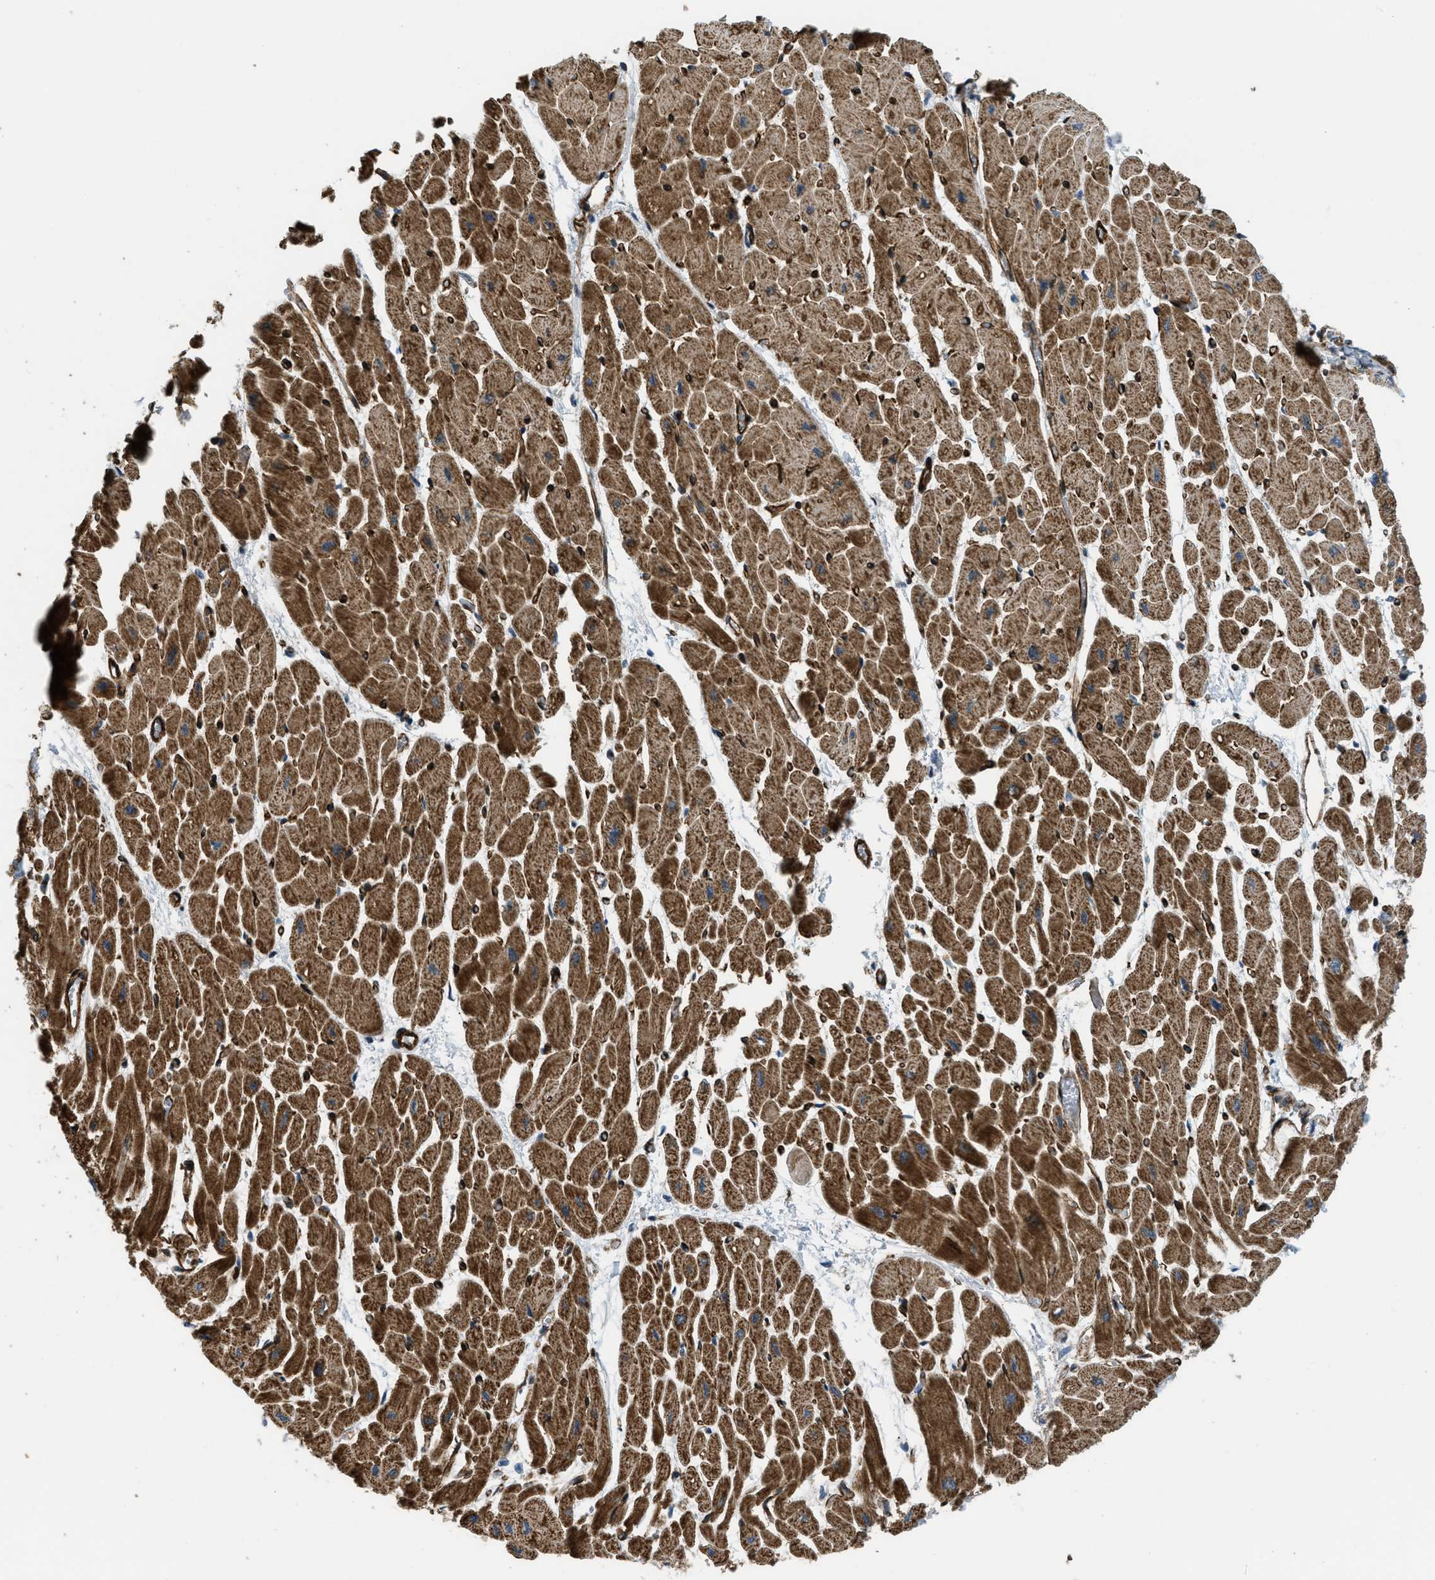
{"staining": {"intensity": "strong", "quantity": ">75%", "location": "cytoplasmic/membranous"}, "tissue": "heart muscle", "cell_type": "Cardiomyocytes", "image_type": "normal", "snomed": [{"axis": "morphology", "description": "Normal tissue, NOS"}, {"axis": "topography", "description": "Heart"}], "caption": "Immunohistochemistry (IHC) (DAB) staining of normal heart muscle demonstrates strong cytoplasmic/membranous protein expression in about >75% of cardiomyocytes.", "gene": "GSDME", "patient": {"sex": "male", "age": 45}}